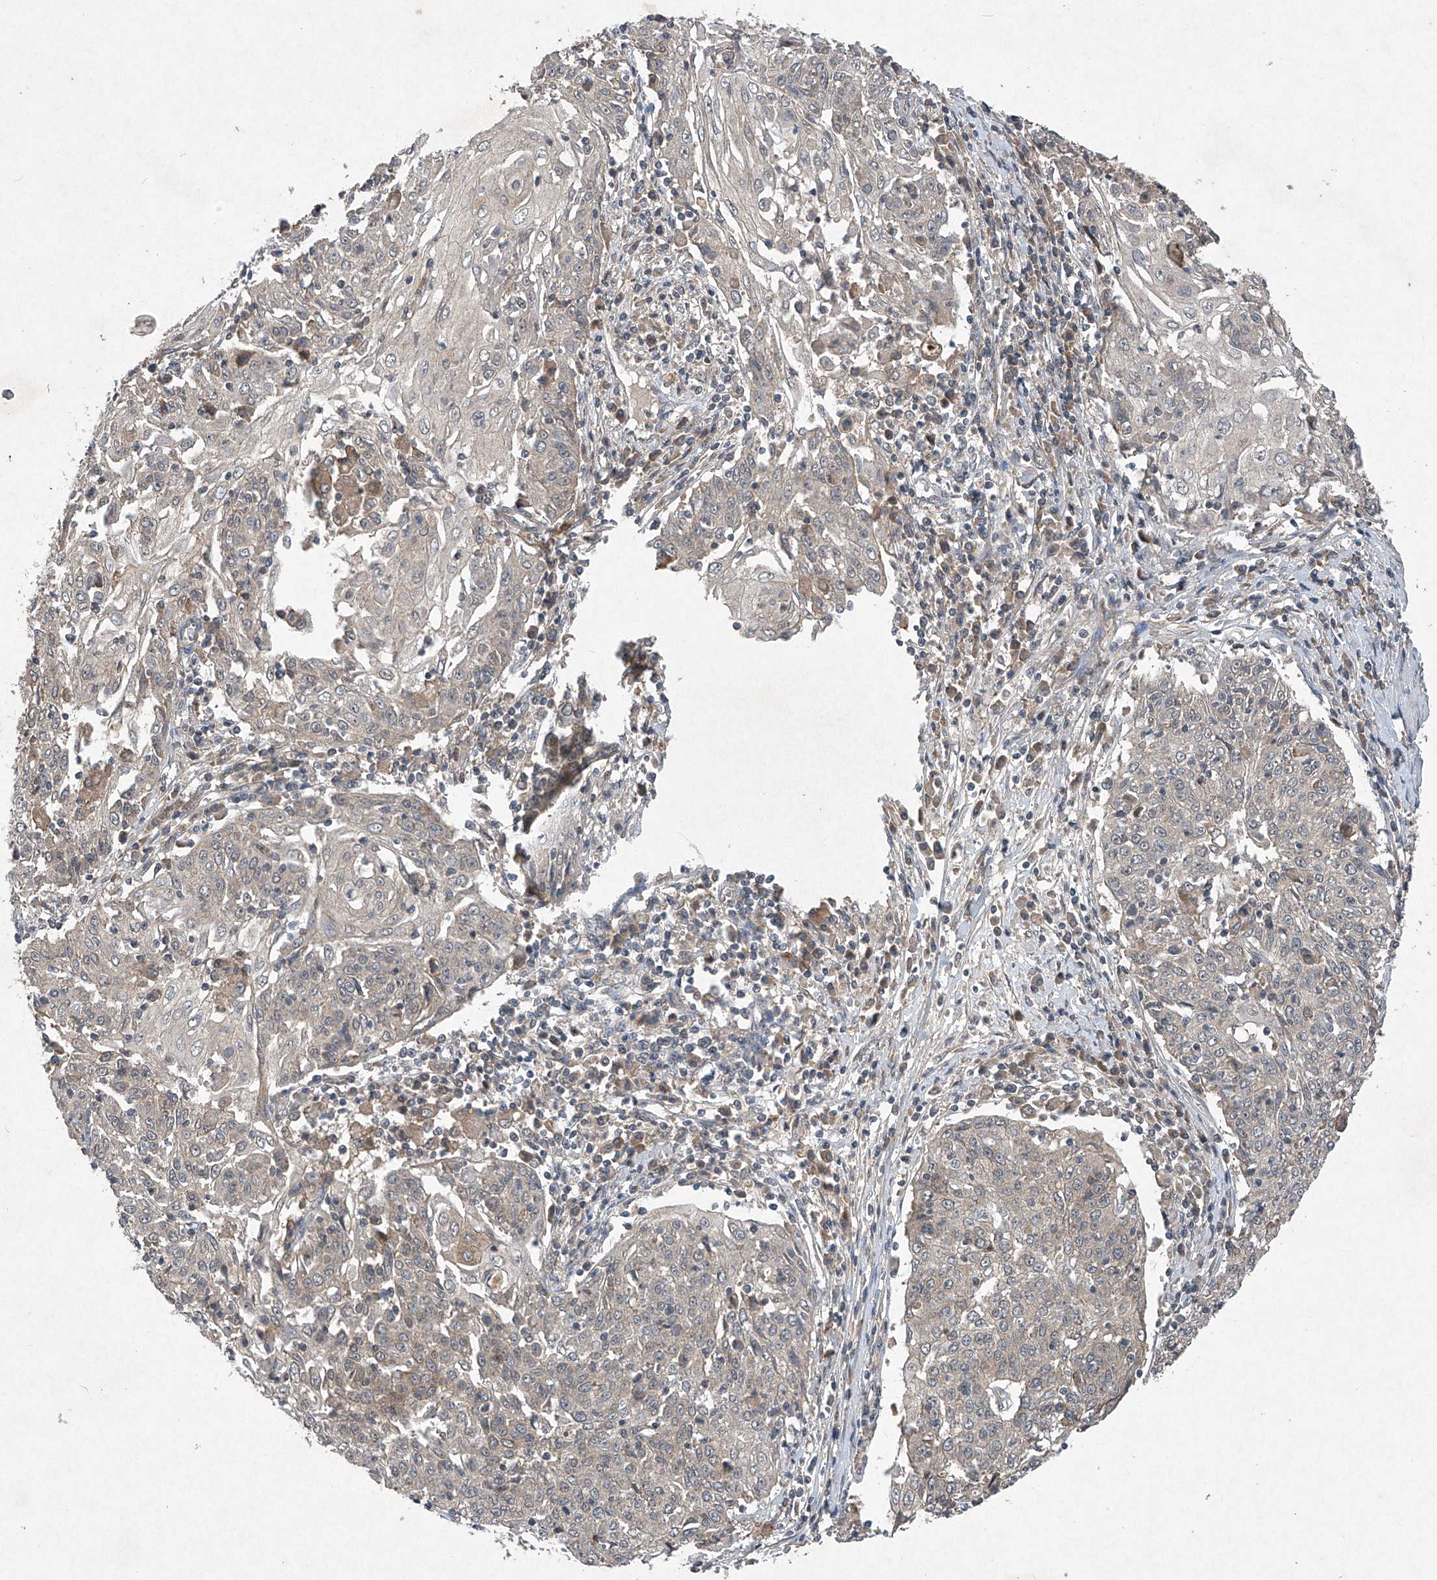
{"staining": {"intensity": "weak", "quantity": "<25%", "location": "cytoplasmic/membranous"}, "tissue": "cervical cancer", "cell_type": "Tumor cells", "image_type": "cancer", "snomed": [{"axis": "morphology", "description": "Squamous cell carcinoma, NOS"}, {"axis": "topography", "description": "Cervix"}], "caption": "This is an immunohistochemistry photomicrograph of cervical cancer (squamous cell carcinoma). There is no positivity in tumor cells.", "gene": "SUMF2", "patient": {"sex": "female", "age": 48}}